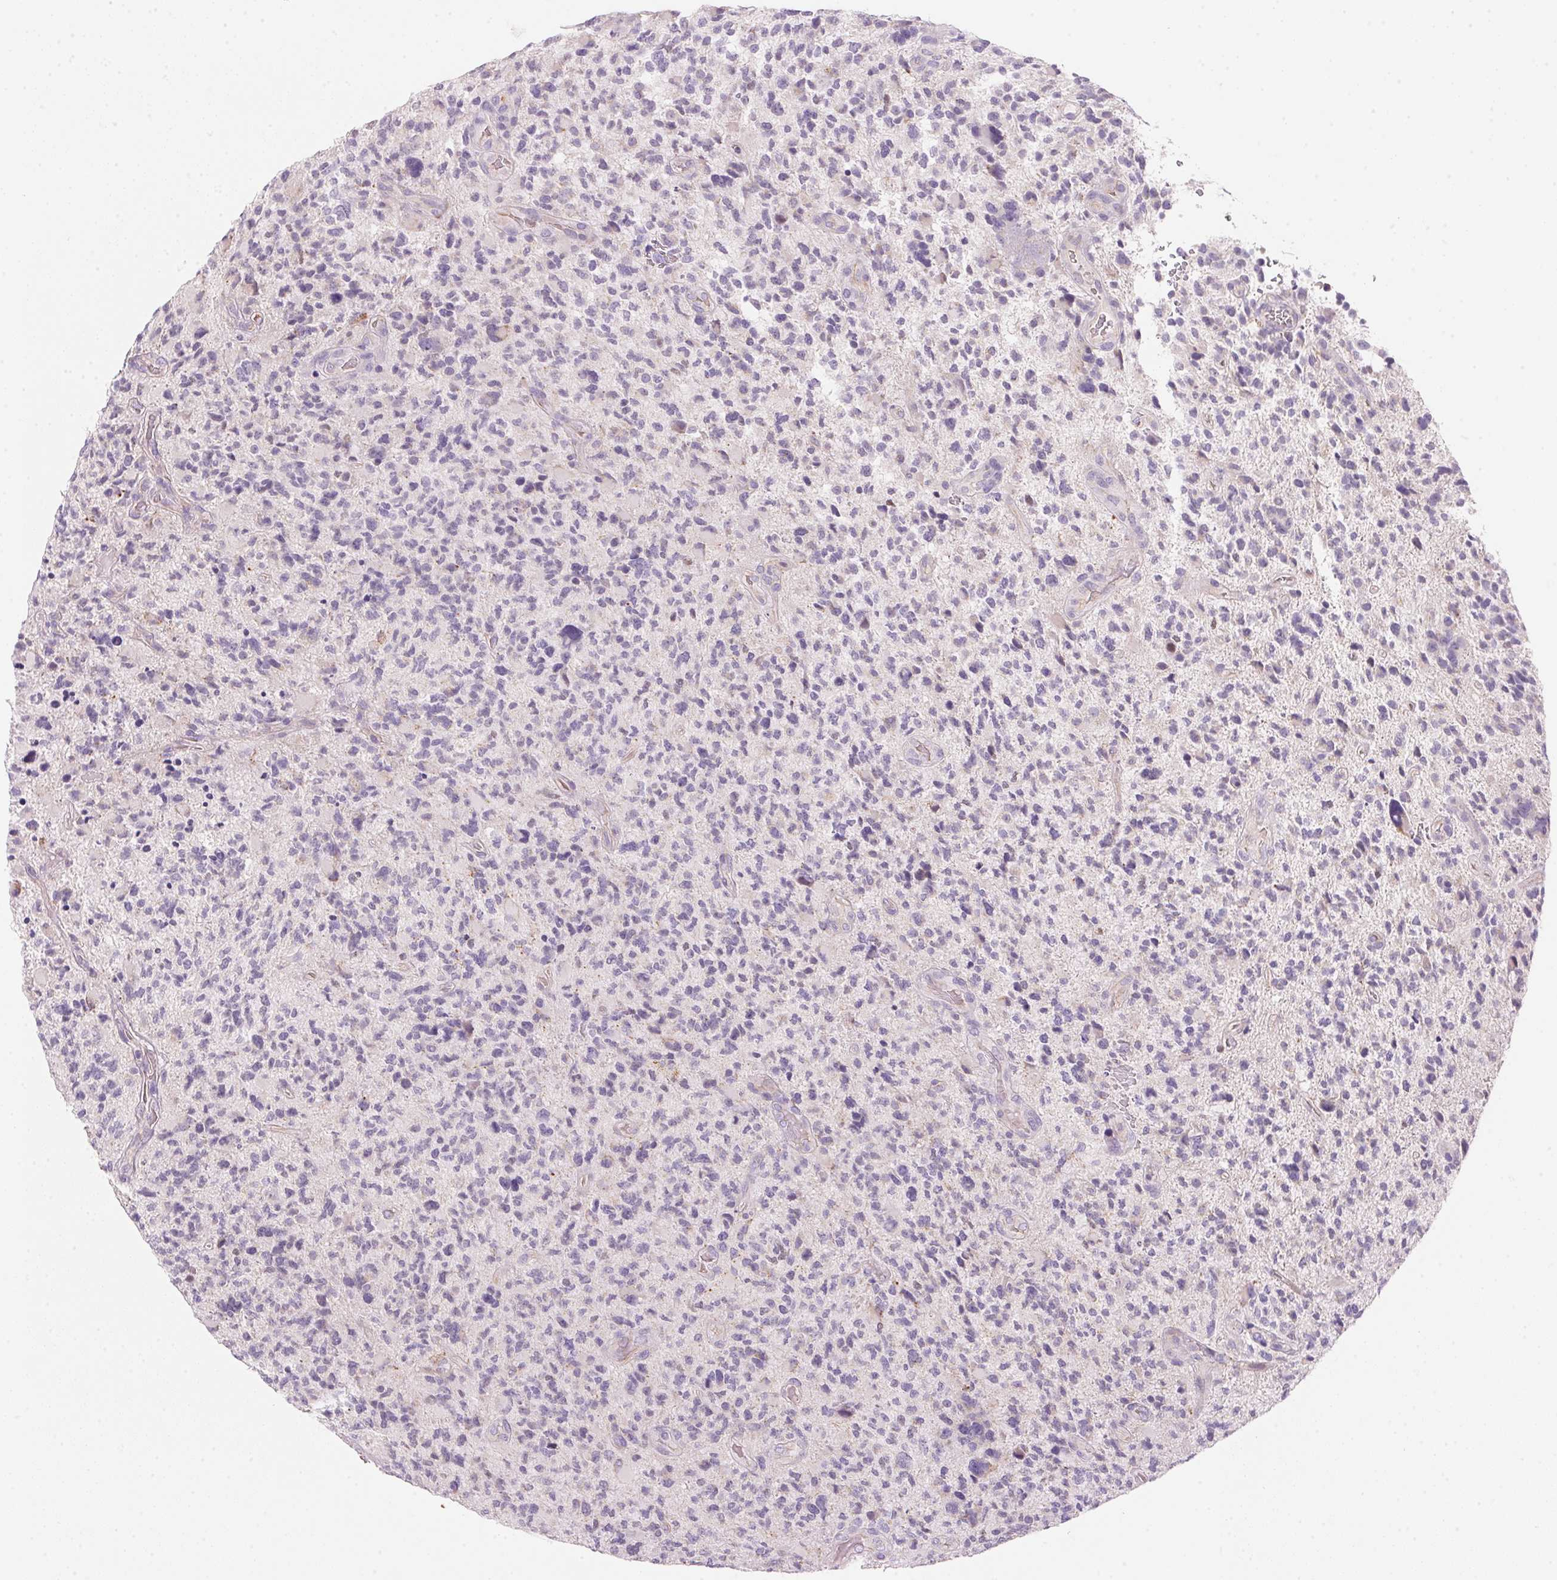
{"staining": {"intensity": "negative", "quantity": "none", "location": "none"}, "tissue": "glioma", "cell_type": "Tumor cells", "image_type": "cancer", "snomed": [{"axis": "morphology", "description": "Glioma, malignant, High grade"}, {"axis": "topography", "description": "Brain"}], "caption": "Immunohistochemistry image of neoplastic tissue: glioma stained with DAB exhibits no significant protein positivity in tumor cells. (Brightfield microscopy of DAB immunohistochemistry (IHC) at high magnification).", "gene": "CYP11B1", "patient": {"sex": "female", "age": 71}}